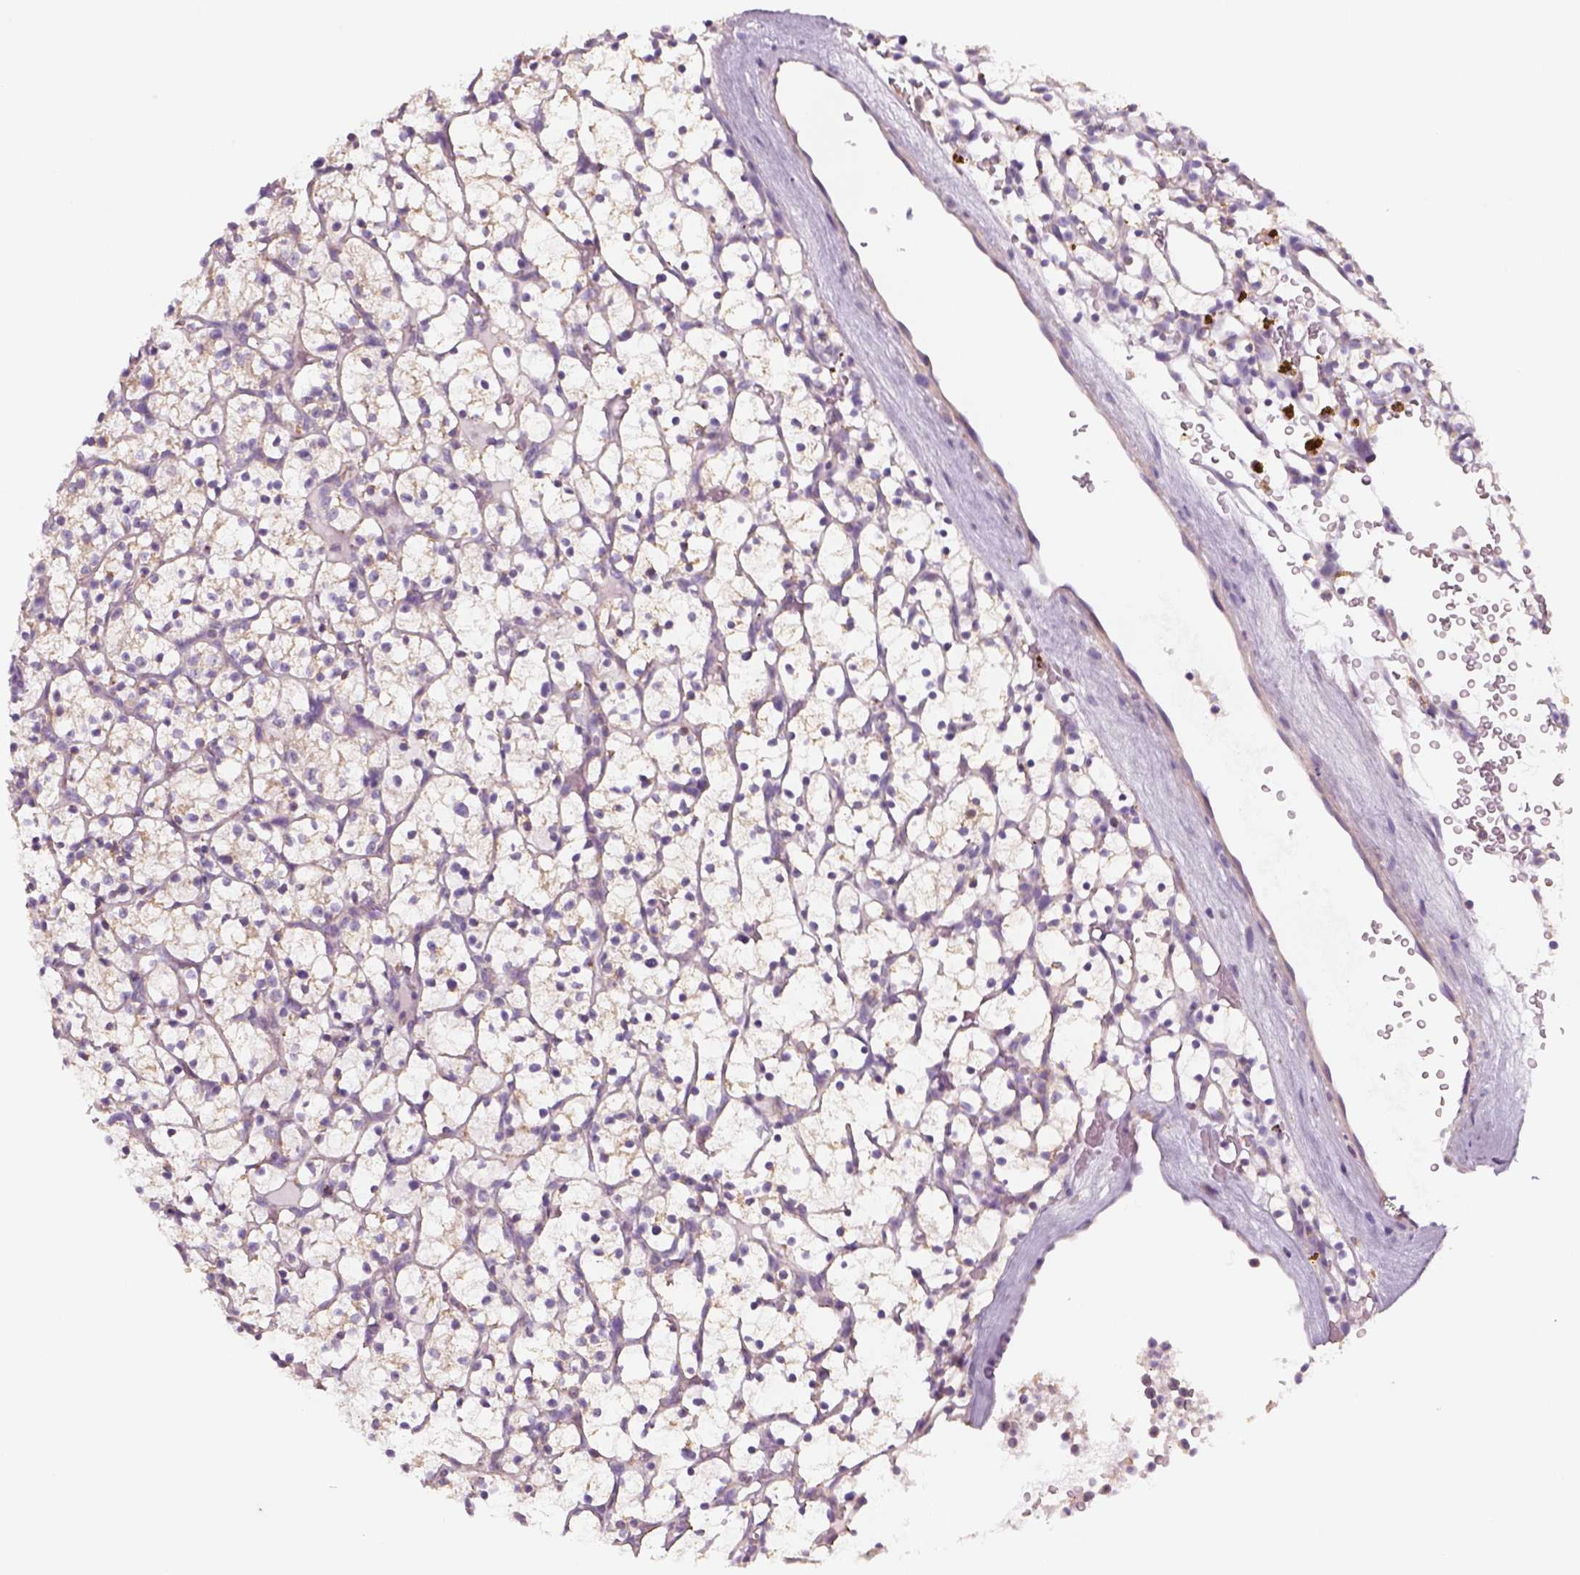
{"staining": {"intensity": "weak", "quantity": "<25%", "location": "cytoplasmic/membranous"}, "tissue": "renal cancer", "cell_type": "Tumor cells", "image_type": "cancer", "snomed": [{"axis": "morphology", "description": "Adenocarcinoma, NOS"}, {"axis": "topography", "description": "Kidney"}], "caption": "Renal cancer was stained to show a protein in brown. There is no significant staining in tumor cells.", "gene": "AWAT2", "patient": {"sex": "female", "age": 64}}